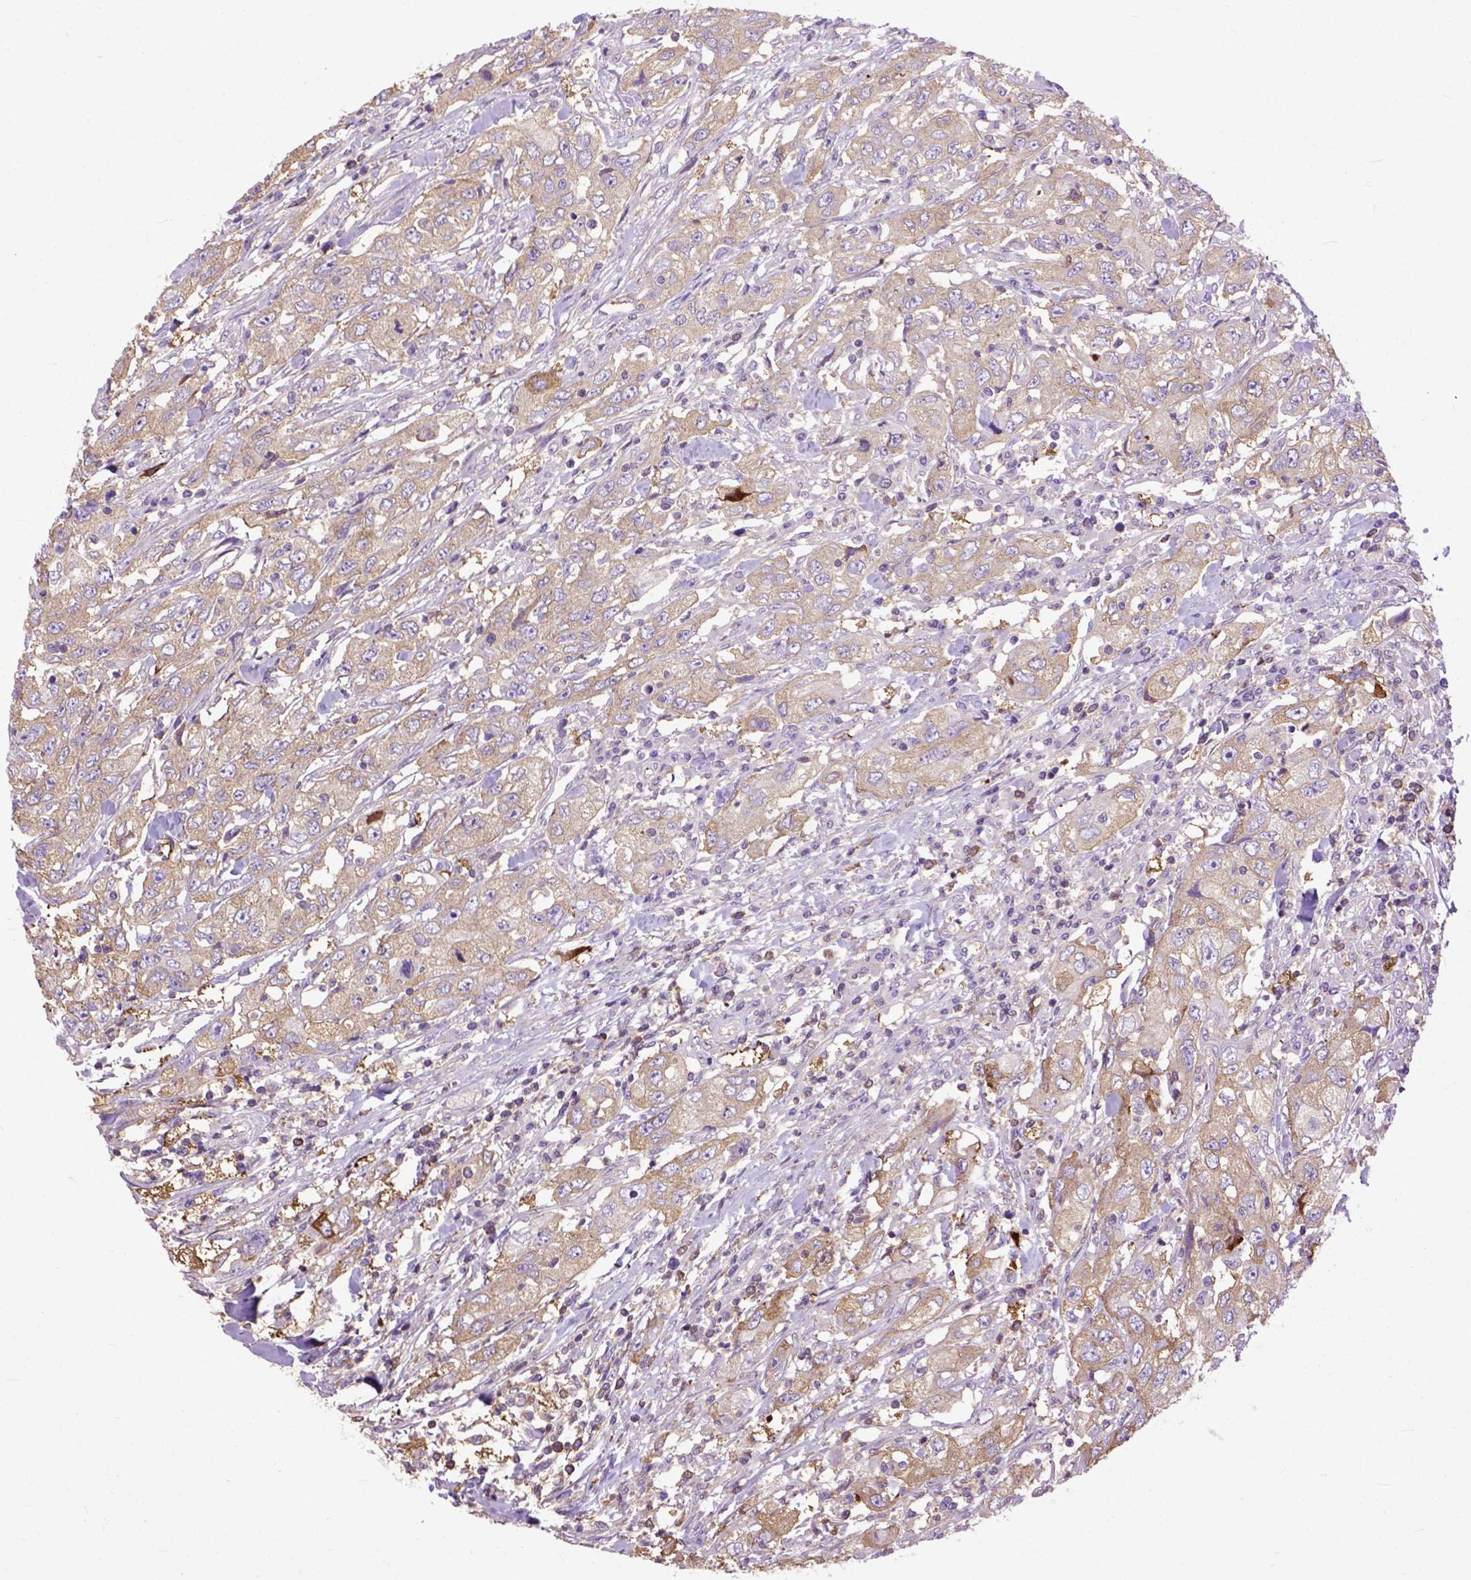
{"staining": {"intensity": "moderate", "quantity": "<25%", "location": "cytoplasmic/membranous"}, "tissue": "urothelial cancer", "cell_type": "Tumor cells", "image_type": "cancer", "snomed": [{"axis": "morphology", "description": "Urothelial carcinoma, High grade"}, {"axis": "topography", "description": "Urinary bladder"}], "caption": "Moderate cytoplasmic/membranous expression for a protein is appreciated in approximately <25% of tumor cells of urothelial cancer using immunohistochemistry (IHC).", "gene": "NAMPT", "patient": {"sex": "male", "age": 76}}